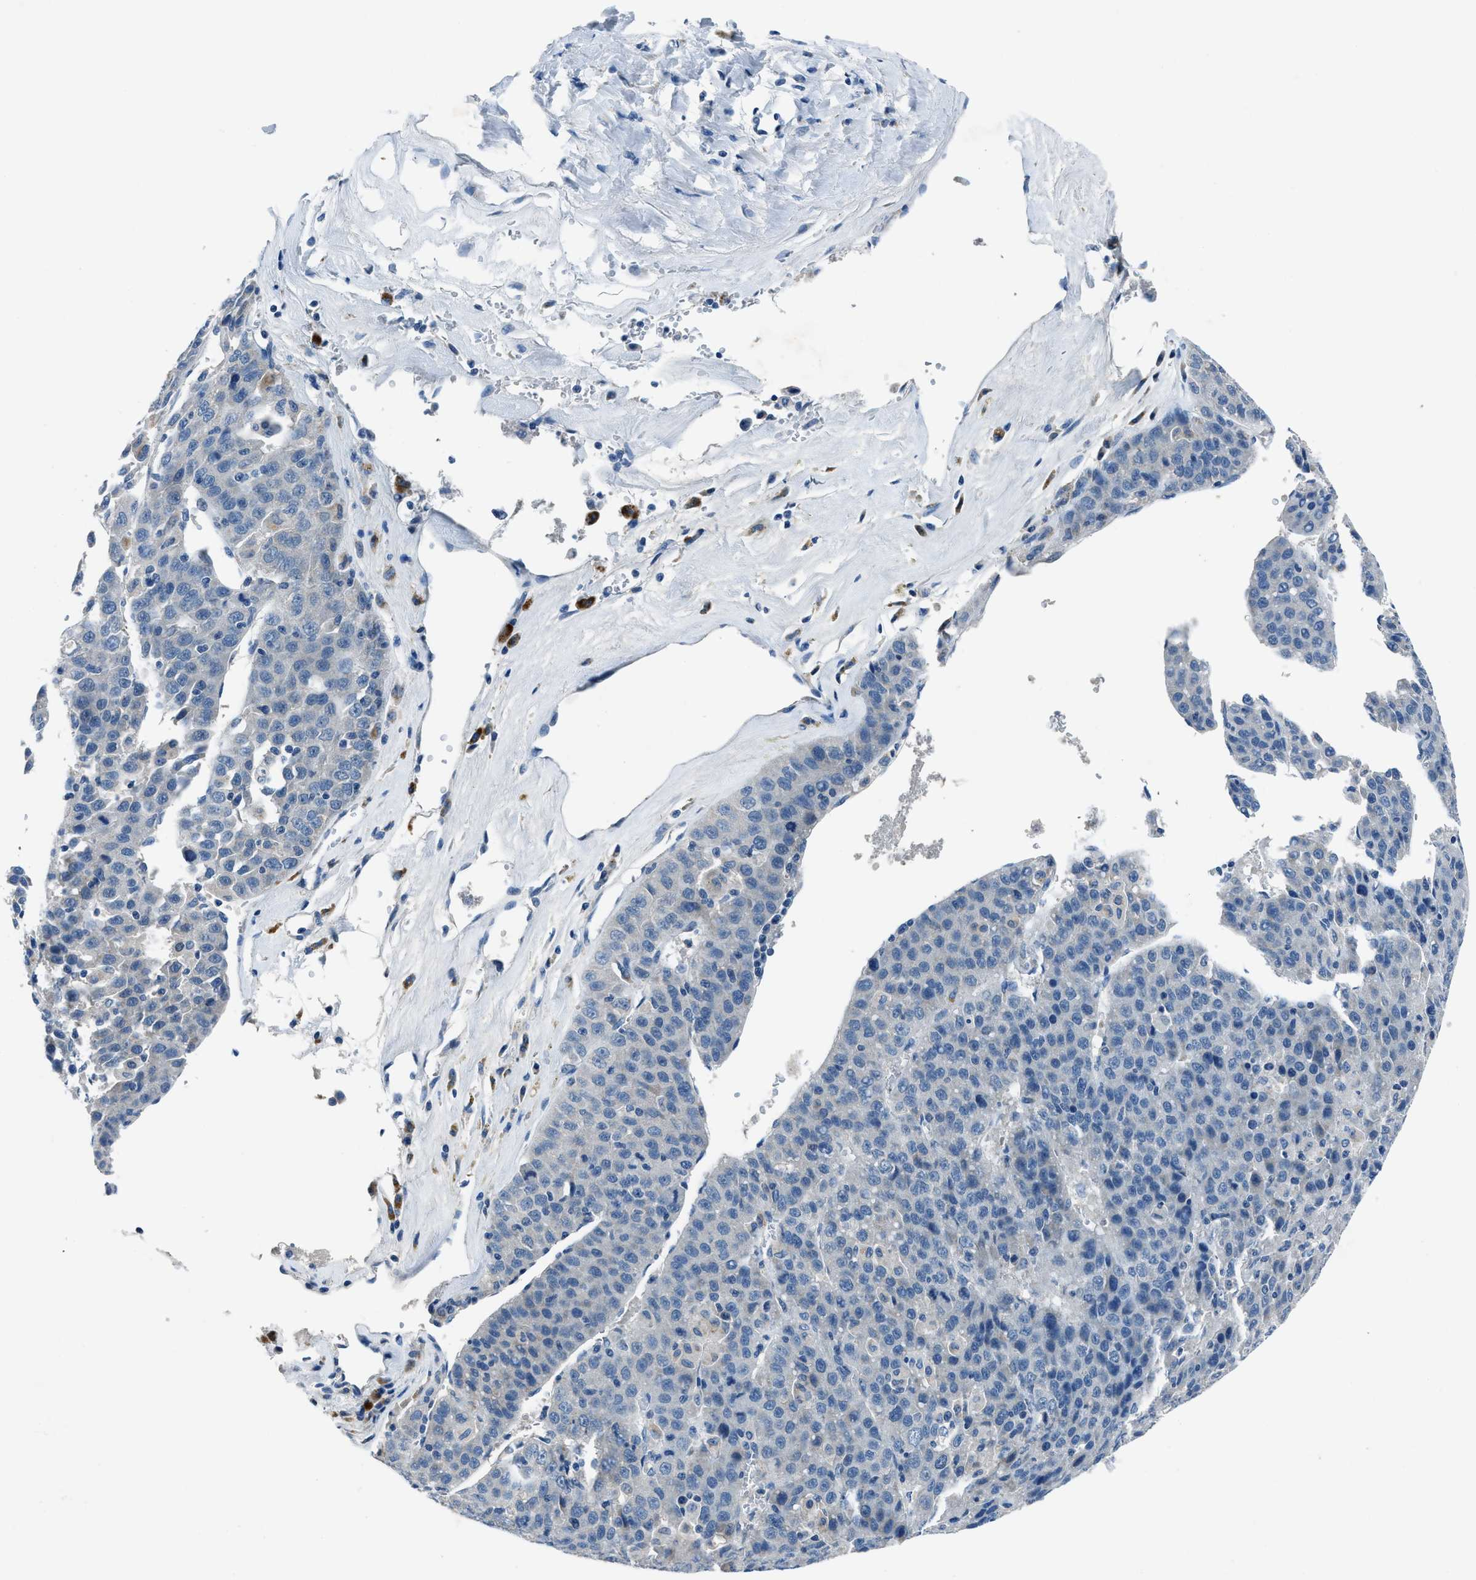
{"staining": {"intensity": "negative", "quantity": "none", "location": "none"}, "tissue": "liver cancer", "cell_type": "Tumor cells", "image_type": "cancer", "snomed": [{"axis": "morphology", "description": "Carcinoma, Hepatocellular, NOS"}, {"axis": "topography", "description": "Liver"}], "caption": "An image of human liver cancer is negative for staining in tumor cells.", "gene": "ADAM2", "patient": {"sex": "female", "age": 53}}